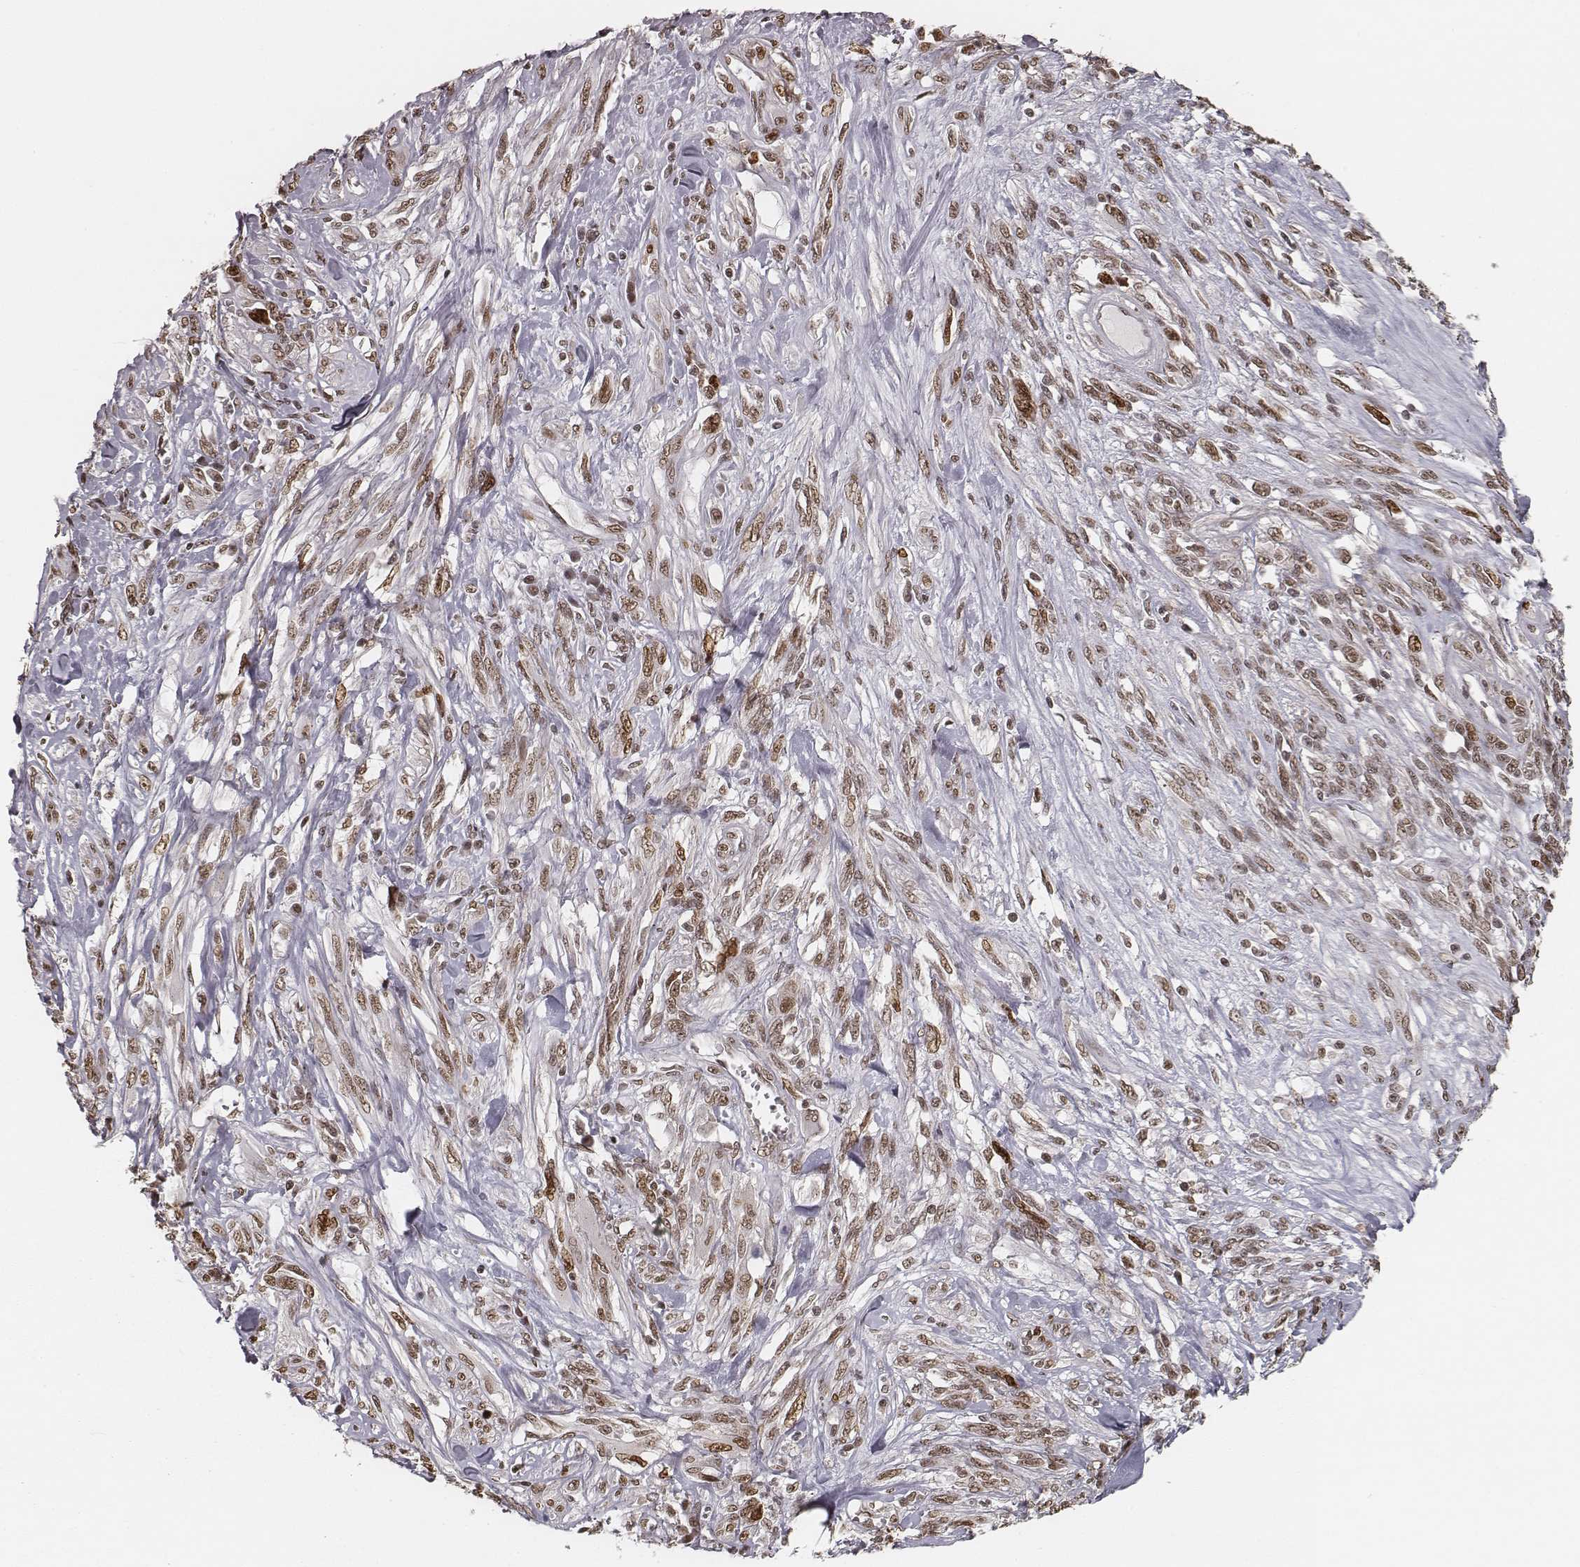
{"staining": {"intensity": "moderate", "quantity": ">75%", "location": "nuclear"}, "tissue": "melanoma", "cell_type": "Tumor cells", "image_type": "cancer", "snomed": [{"axis": "morphology", "description": "Malignant melanoma, NOS"}, {"axis": "topography", "description": "Skin"}], "caption": "IHC micrograph of neoplastic tissue: malignant melanoma stained using immunohistochemistry demonstrates medium levels of moderate protein expression localized specifically in the nuclear of tumor cells, appearing as a nuclear brown color.", "gene": "HMGA2", "patient": {"sex": "female", "age": 91}}